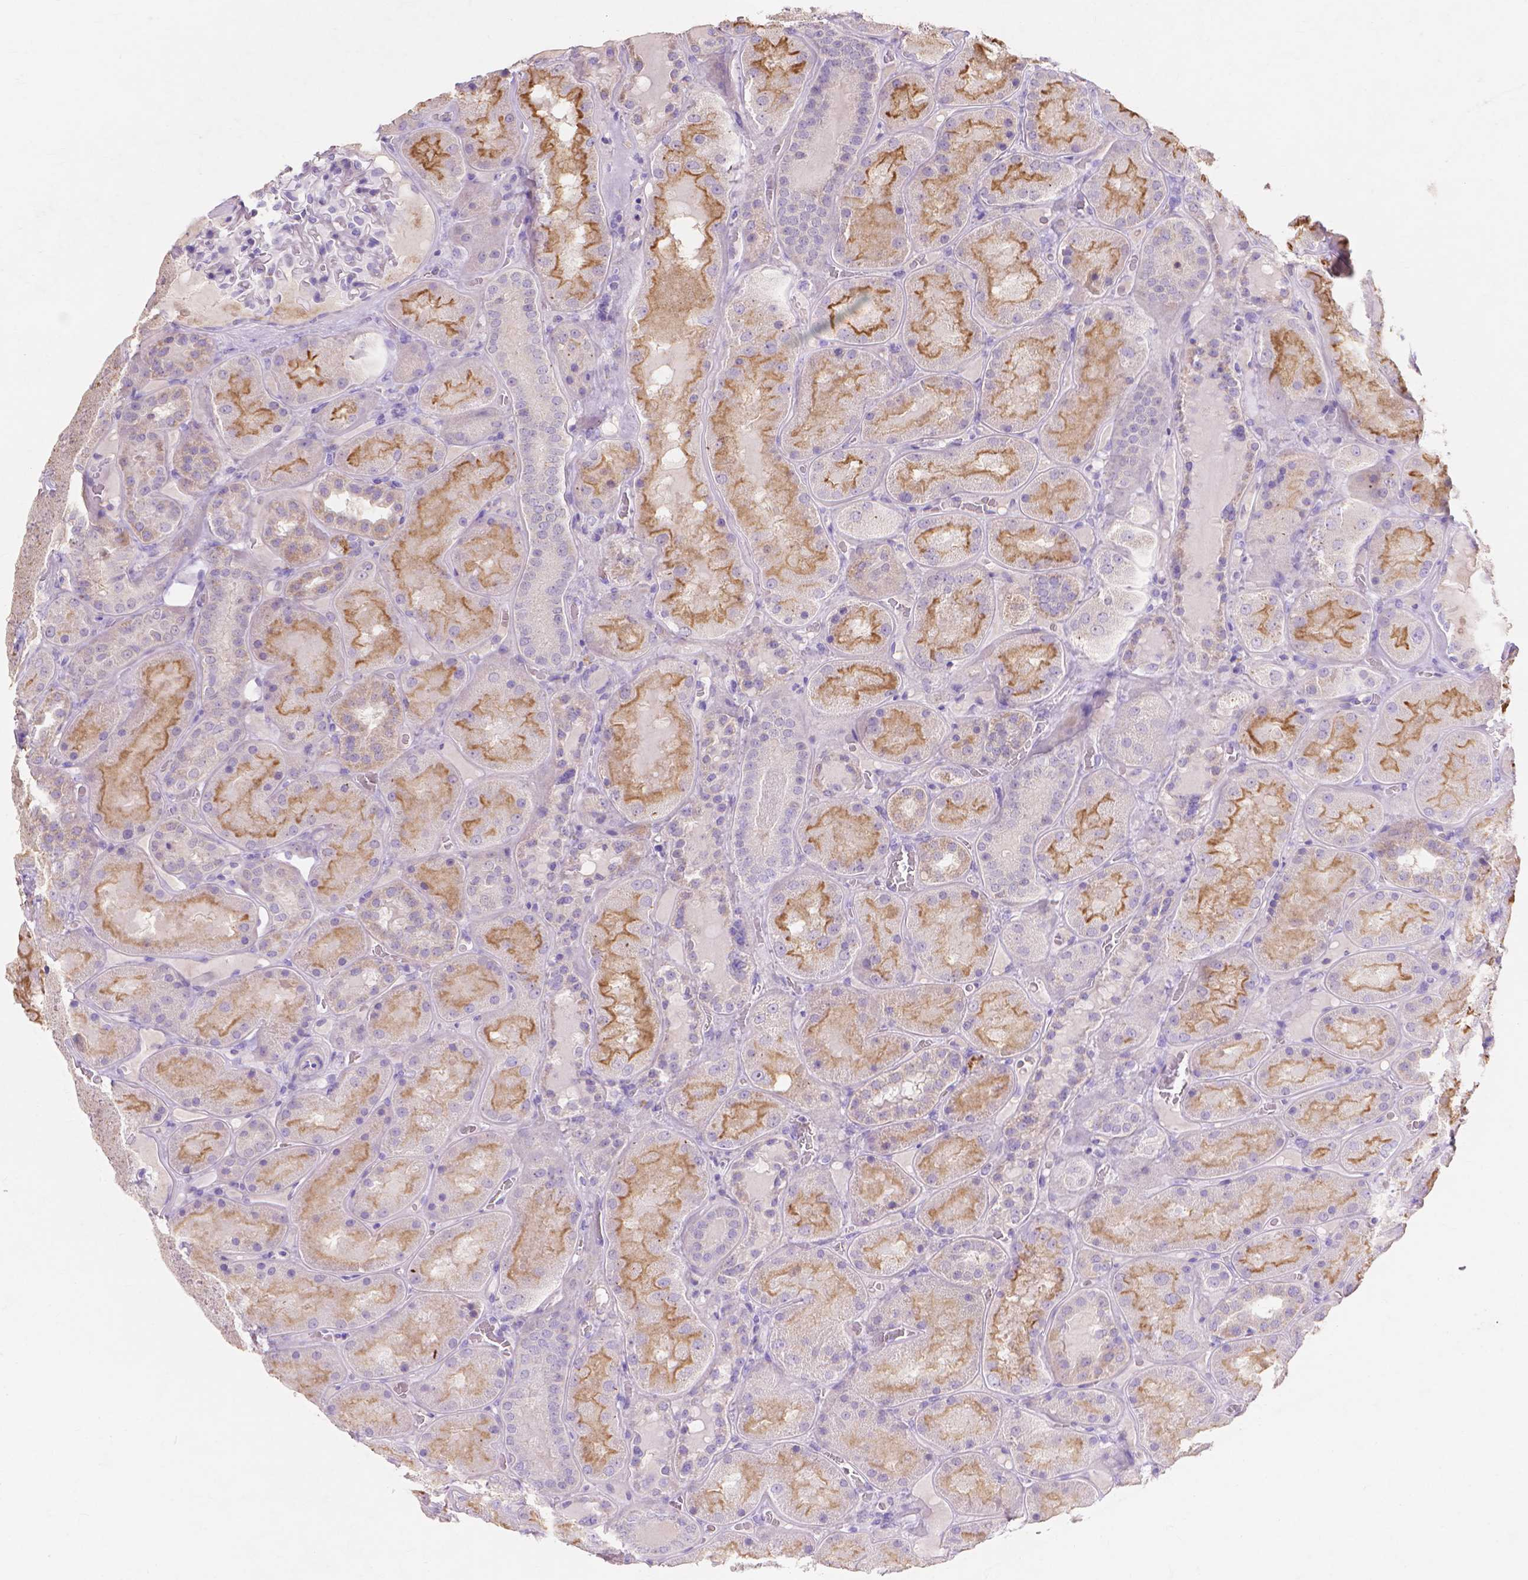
{"staining": {"intensity": "negative", "quantity": "none", "location": "none"}, "tissue": "kidney", "cell_type": "Cells in glomeruli", "image_type": "normal", "snomed": [{"axis": "morphology", "description": "Normal tissue, NOS"}, {"axis": "topography", "description": "Kidney"}], "caption": "Immunohistochemical staining of normal human kidney displays no significant positivity in cells in glomeruli.", "gene": "MMP11", "patient": {"sex": "male", "age": 73}}